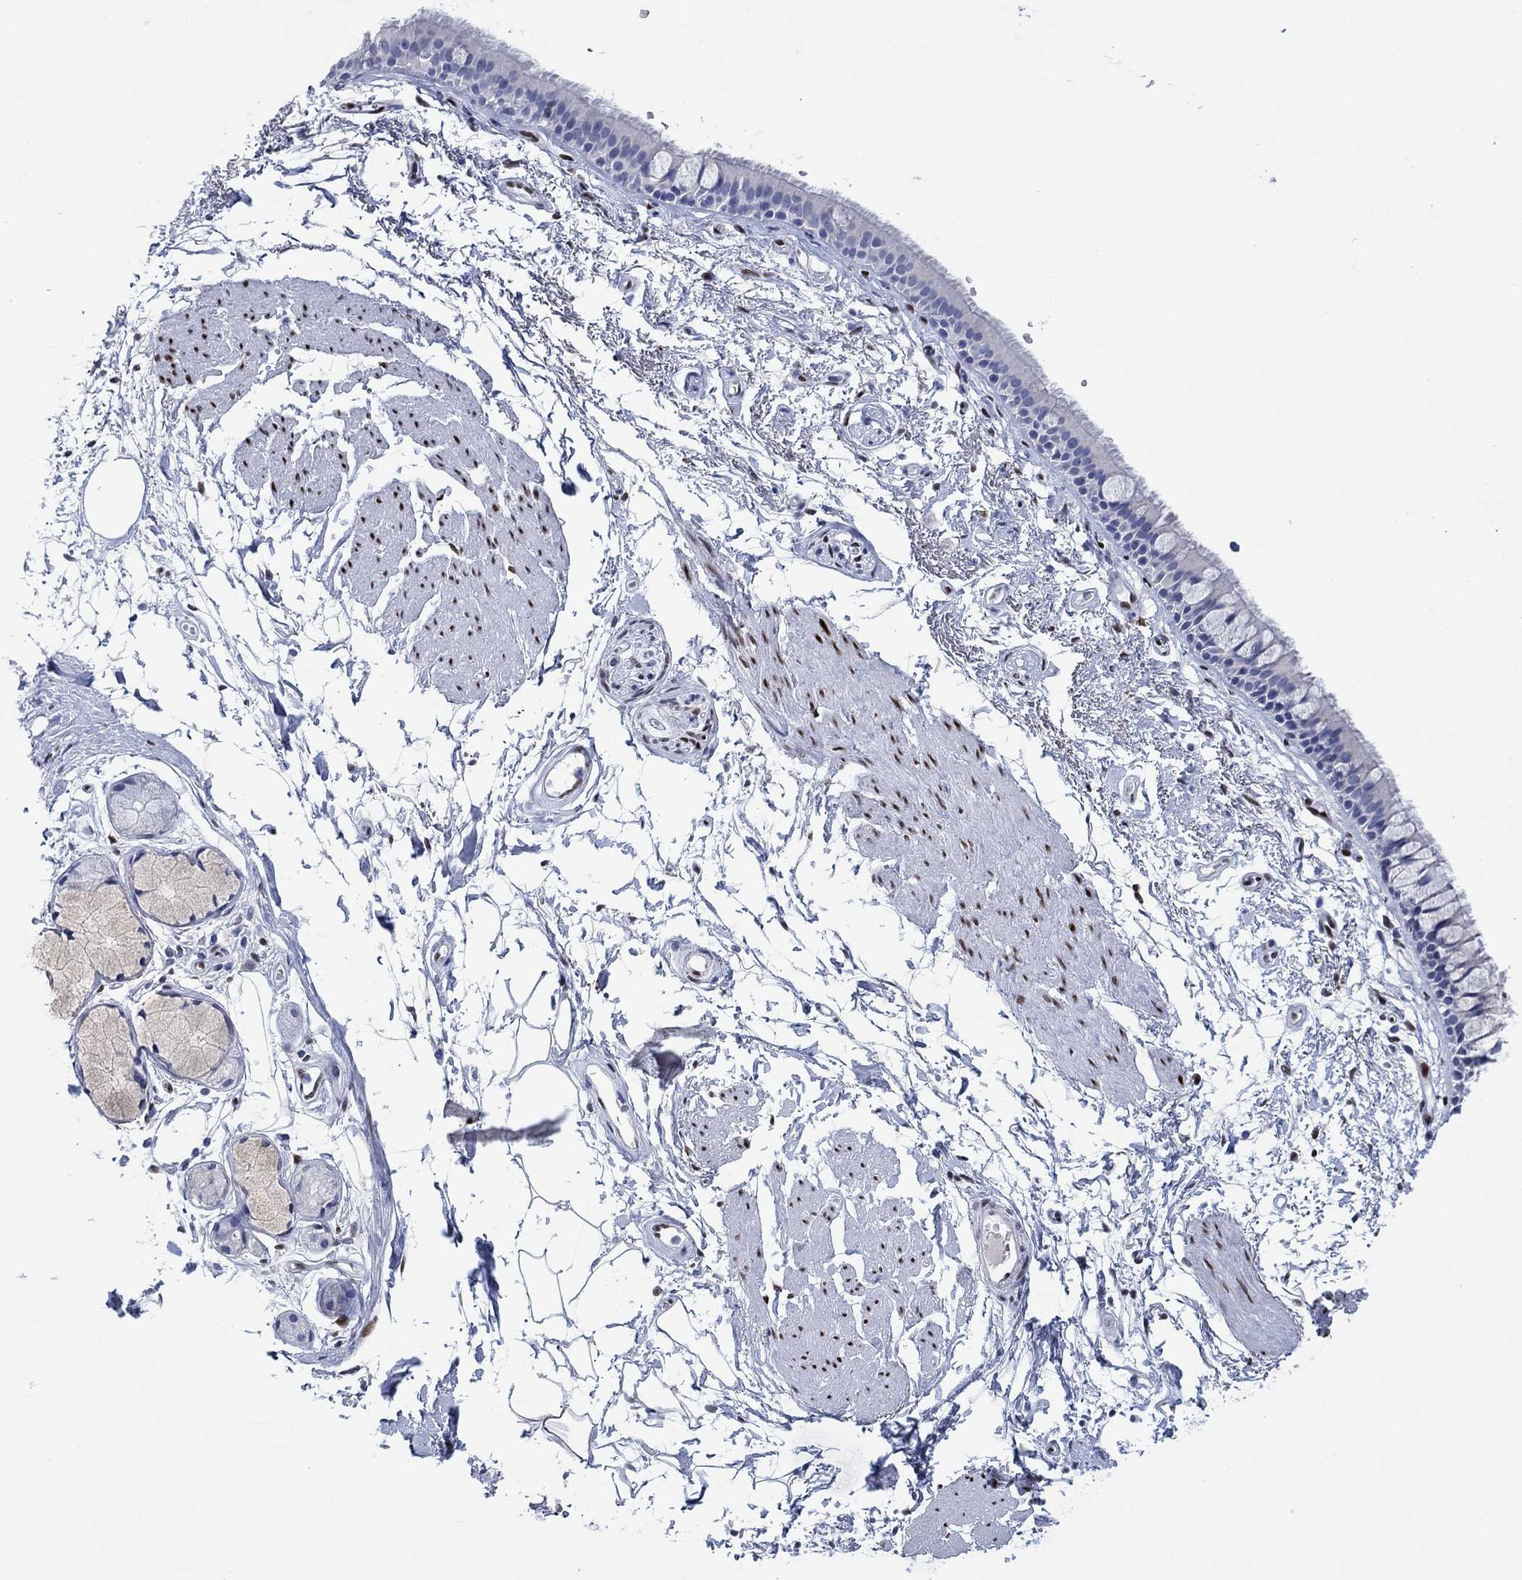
{"staining": {"intensity": "negative", "quantity": "none", "location": "none"}, "tissue": "bronchus", "cell_type": "Respiratory epithelial cells", "image_type": "normal", "snomed": [{"axis": "morphology", "description": "Normal tissue, NOS"}, {"axis": "topography", "description": "Cartilage tissue"}, {"axis": "topography", "description": "Bronchus"}], "caption": "A histopathology image of bronchus stained for a protein reveals no brown staining in respiratory epithelial cells. (Brightfield microscopy of DAB IHC at high magnification).", "gene": "ZEB1", "patient": {"sex": "male", "age": 66}}